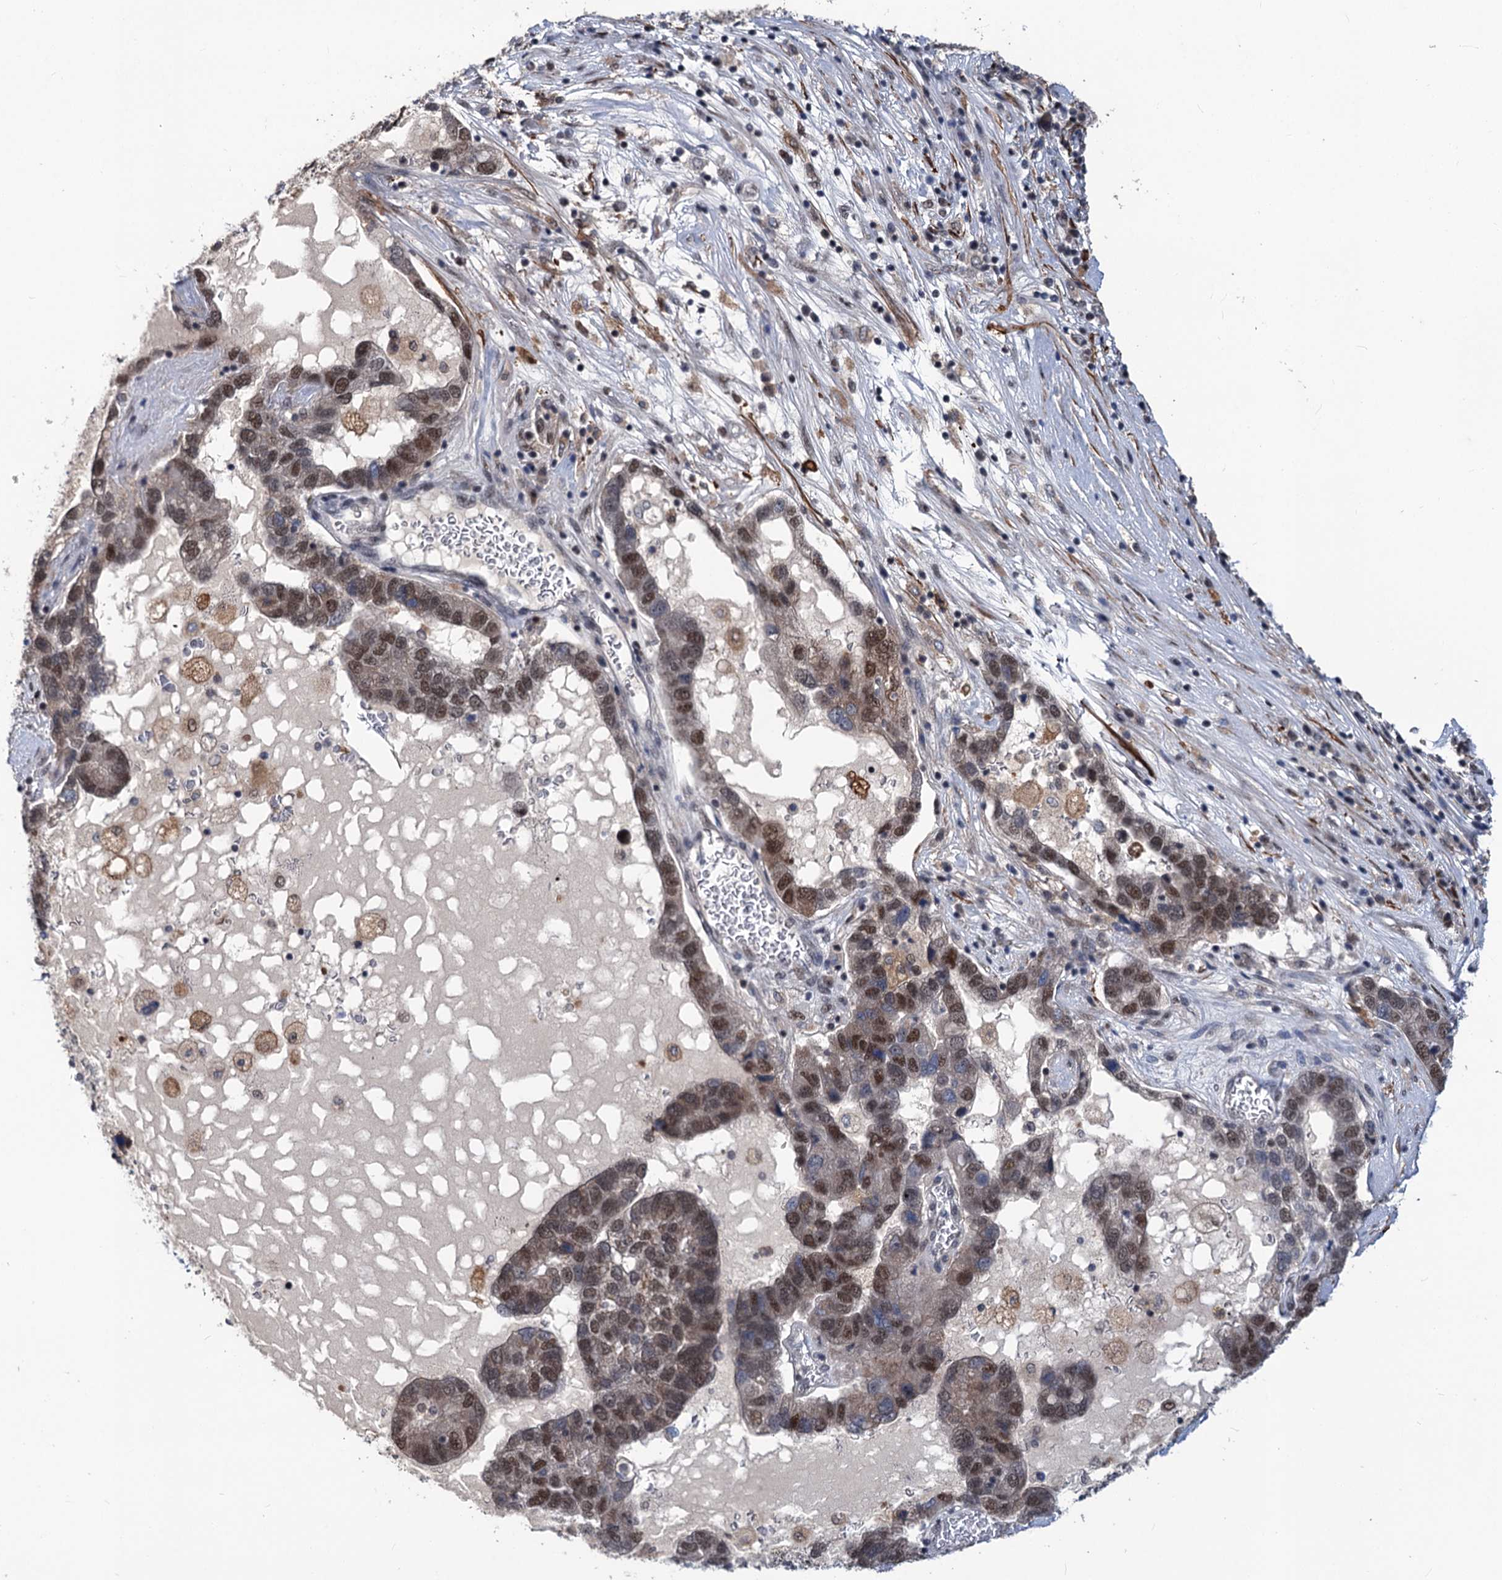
{"staining": {"intensity": "moderate", "quantity": "25%-75%", "location": "nuclear"}, "tissue": "pancreatic cancer", "cell_type": "Tumor cells", "image_type": "cancer", "snomed": [{"axis": "morphology", "description": "Adenocarcinoma, NOS"}, {"axis": "topography", "description": "Pancreas"}], "caption": "Pancreatic cancer stained for a protein (brown) exhibits moderate nuclear positive expression in about 25%-75% of tumor cells.", "gene": "PHF8", "patient": {"sex": "female", "age": 61}}